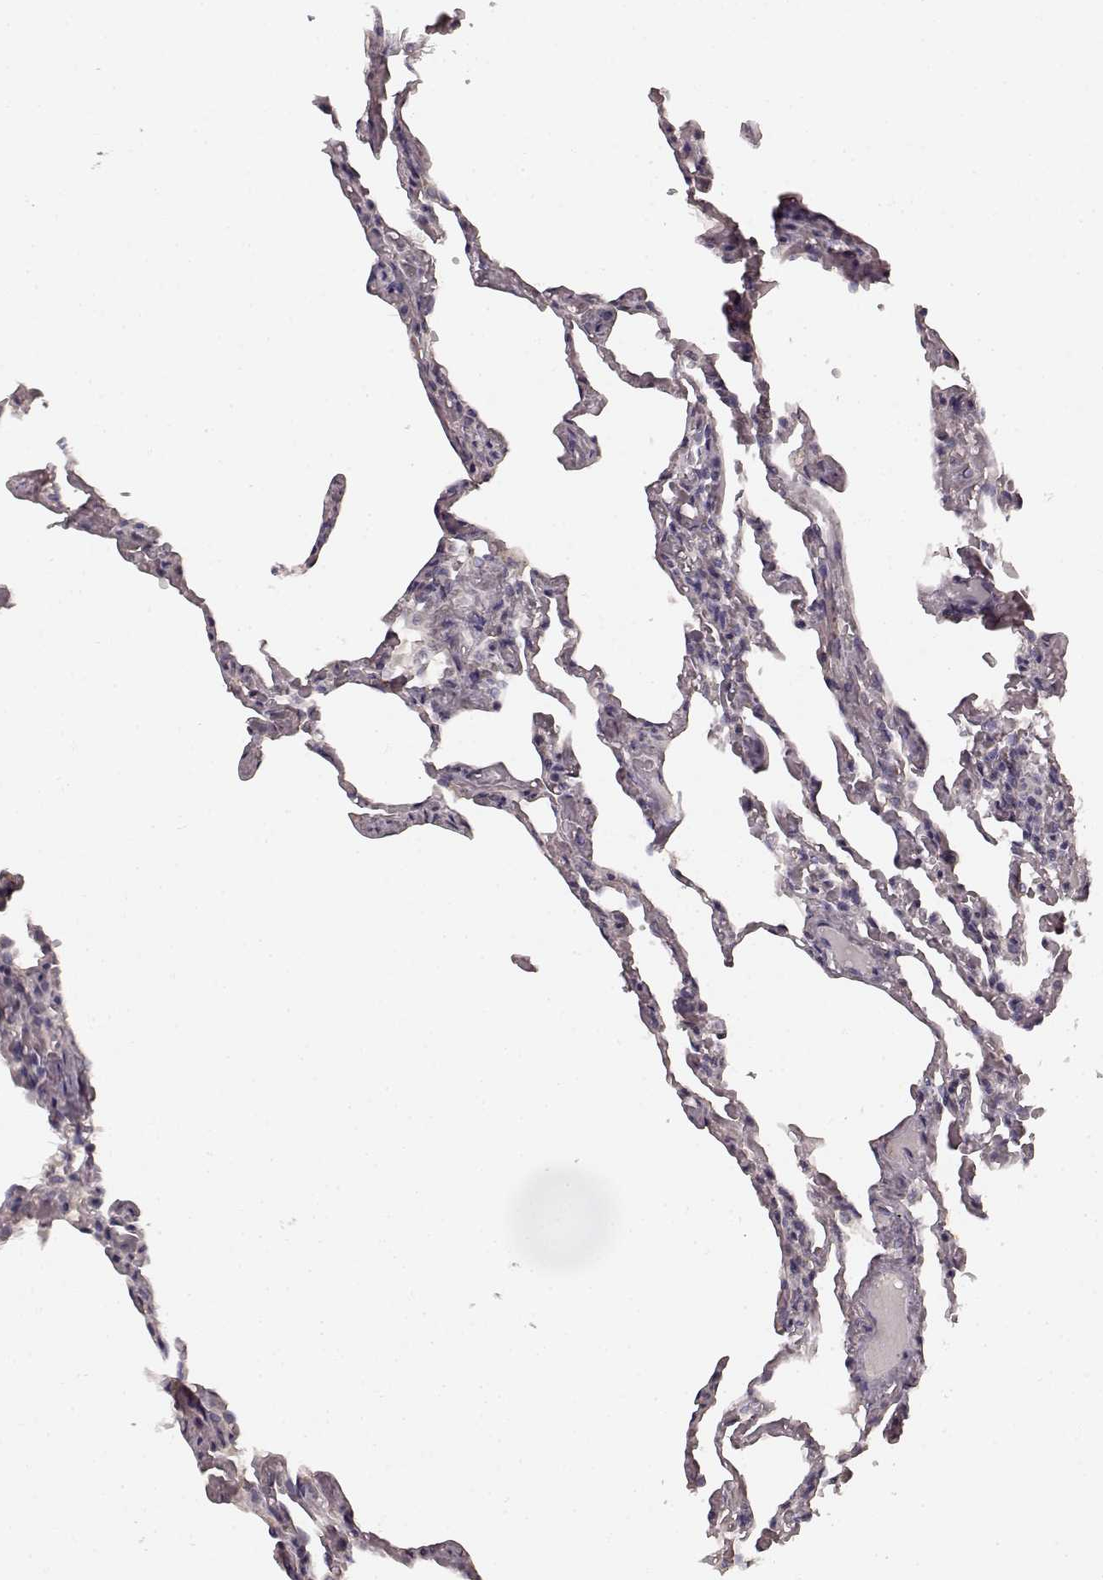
{"staining": {"intensity": "negative", "quantity": "none", "location": "none"}, "tissue": "lung", "cell_type": "Alveolar cells", "image_type": "normal", "snomed": [{"axis": "morphology", "description": "Normal tissue, NOS"}, {"axis": "topography", "description": "Lung"}], "caption": "Alveolar cells are negative for brown protein staining in unremarkable lung. The staining was performed using DAB (3,3'-diaminobenzidine) to visualize the protein expression in brown, while the nuclei were stained in blue with hematoxylin (Magnification: 20x).", "gene": "PRKCE", "patient": {"sex": "female", "age": 43}}